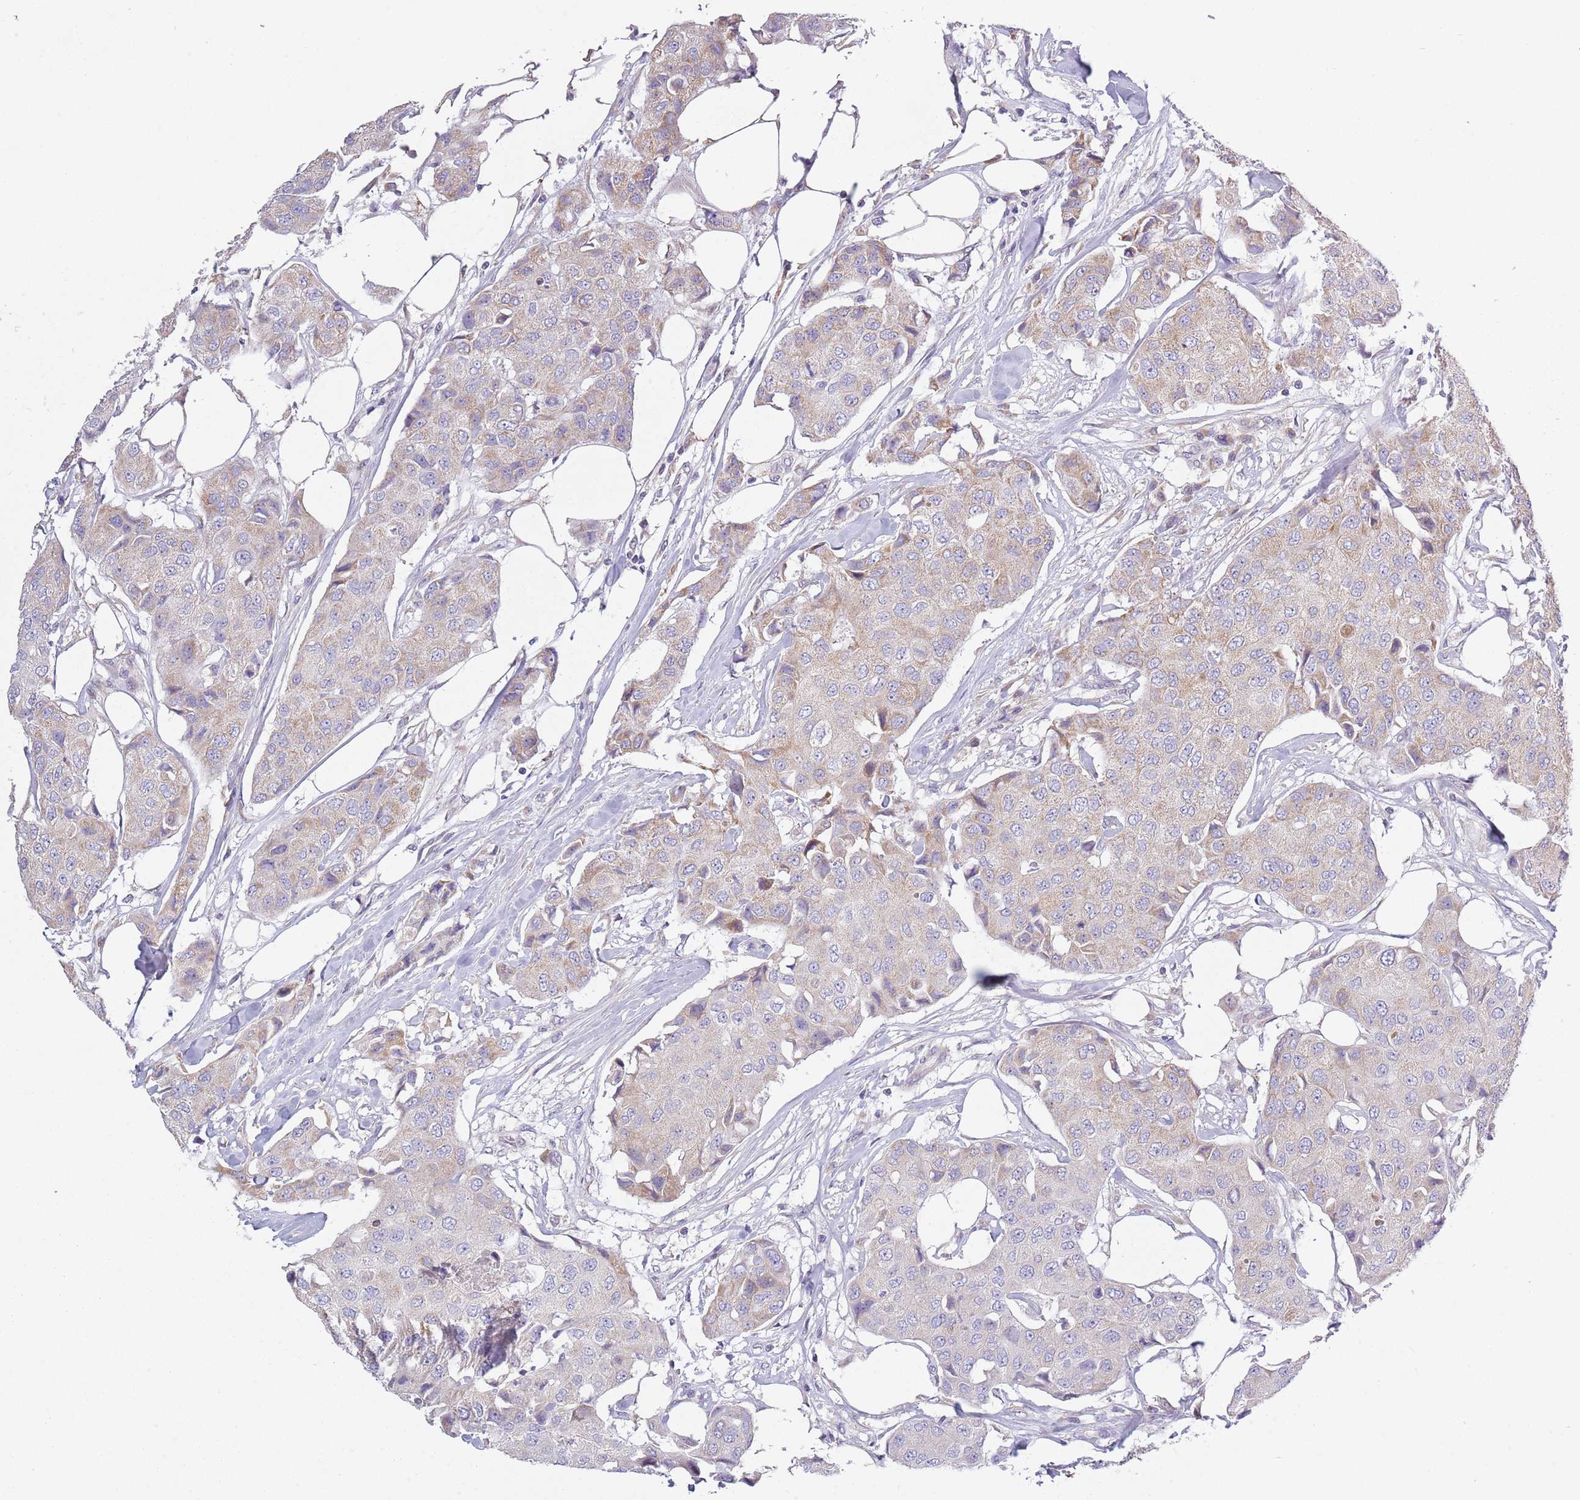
{"staining": {"intensity": "moderate", "quantity": "<25%", "location": "cytoplasmic/membranous"}, "tissue": "breast cancer", "cell_type": "Tumor cells", "image_type": "cancer", "snomed": [{"axis": "morphology", "description": "Duct carcinoma"}, {"axis": "topography", "description": "Breast"}], "caption": "Protein expression analysis of intraductal carcinoma (breast) reveals moderate cytoplasmic/membranous staining in approximately <25% of tumor cells.", "gene": "COQ5", "patient": {"sex": "female", "age": 80}}